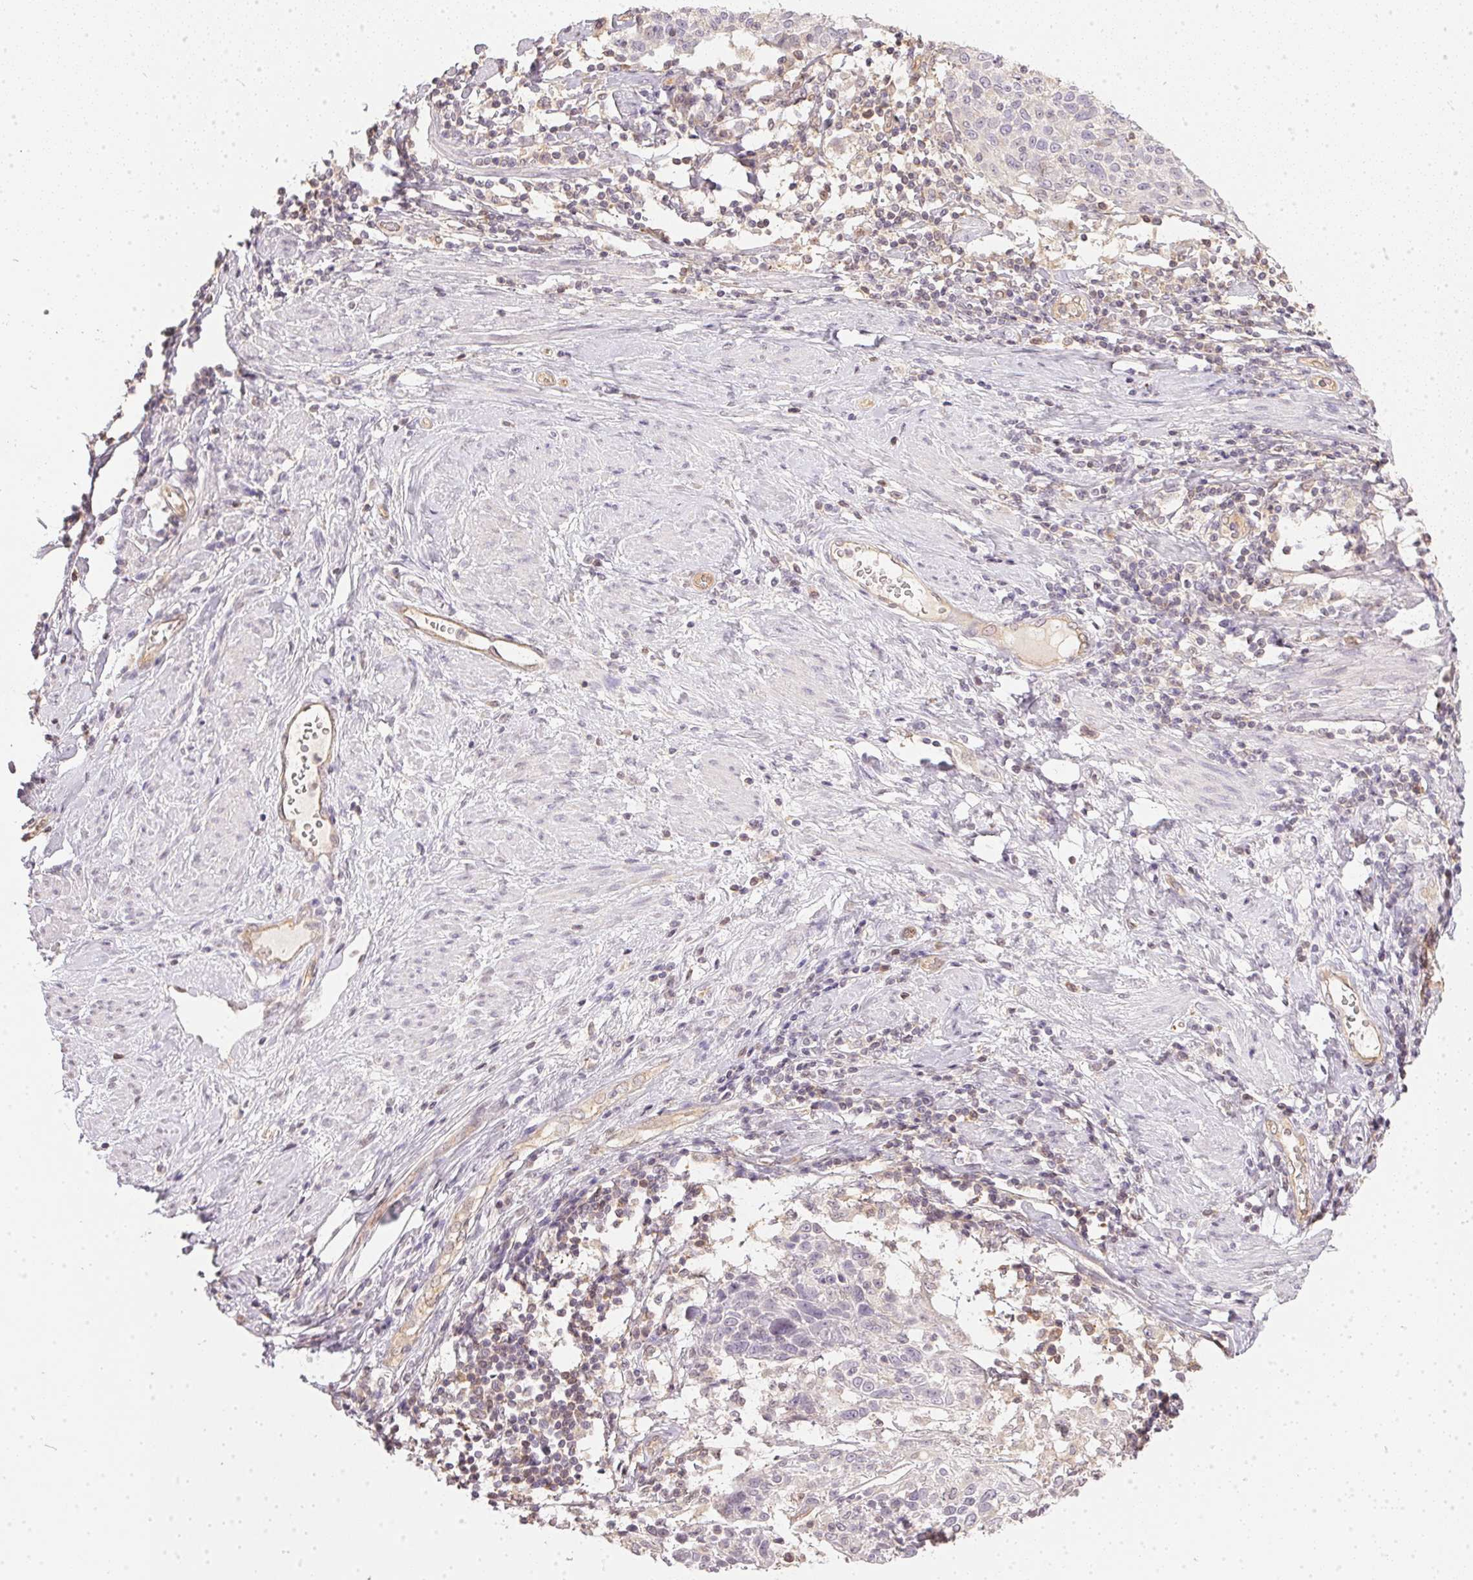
{"staining": {"intensity": "negative", "quantity": "none", "location": "none"}, "tissue": "cervical cancer", "cell_type": "Tumor cells", "image_type": "cancer", "snomed": [{"axis": "morphology", "description": "Squamous cell carcinoma, NOS"}, {"axis": "topography", "description": "Cervix"}], "caption": "Photomicrograph shows no significant protein positivity in tumor cells of cervical cancer.", "gene": "BLMH", "patient": {"sex": "female", "age": 61}}